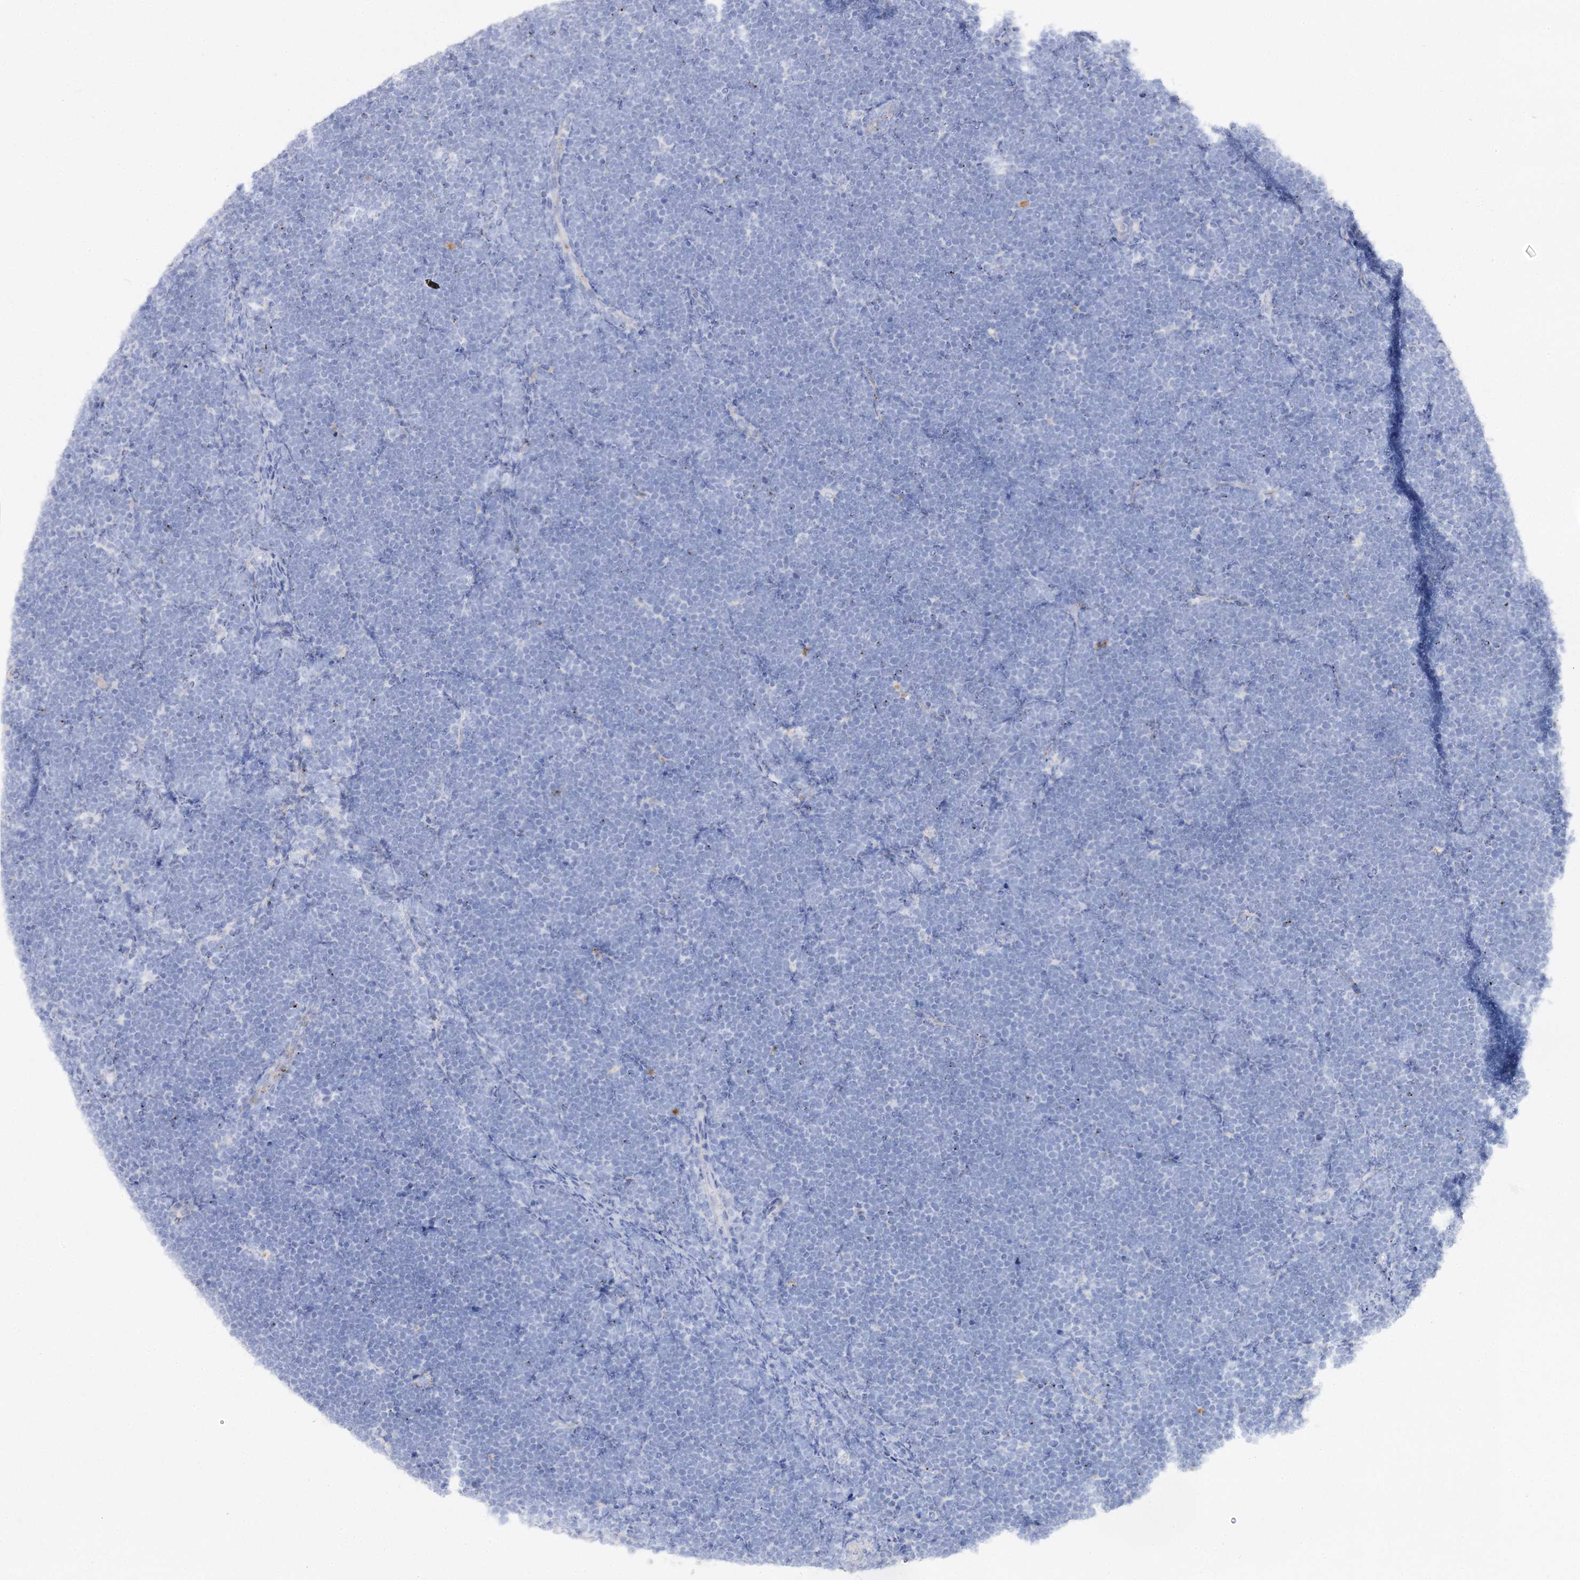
{"staining": {"intensity": "negative", "quantity": "none", "location": "none"}, "tissue": "lymphoma", "cell_type": "Tumor cells", "image_type": "cancer", "snomed": [{"axis": "morphology", "description": "Malignant lymphoma, non-Hodgkin's type, High grade"}, {"axis": "topography", "description": "Lymph node"}], "caption": "Immunohistochemistry (IHC) photomicrograph of human lymphoma stained for a protein (brown), which displays no expression in tumor cells.", "gene": "SLC3A1", "patient": {"sex": "male", "age": 13}}